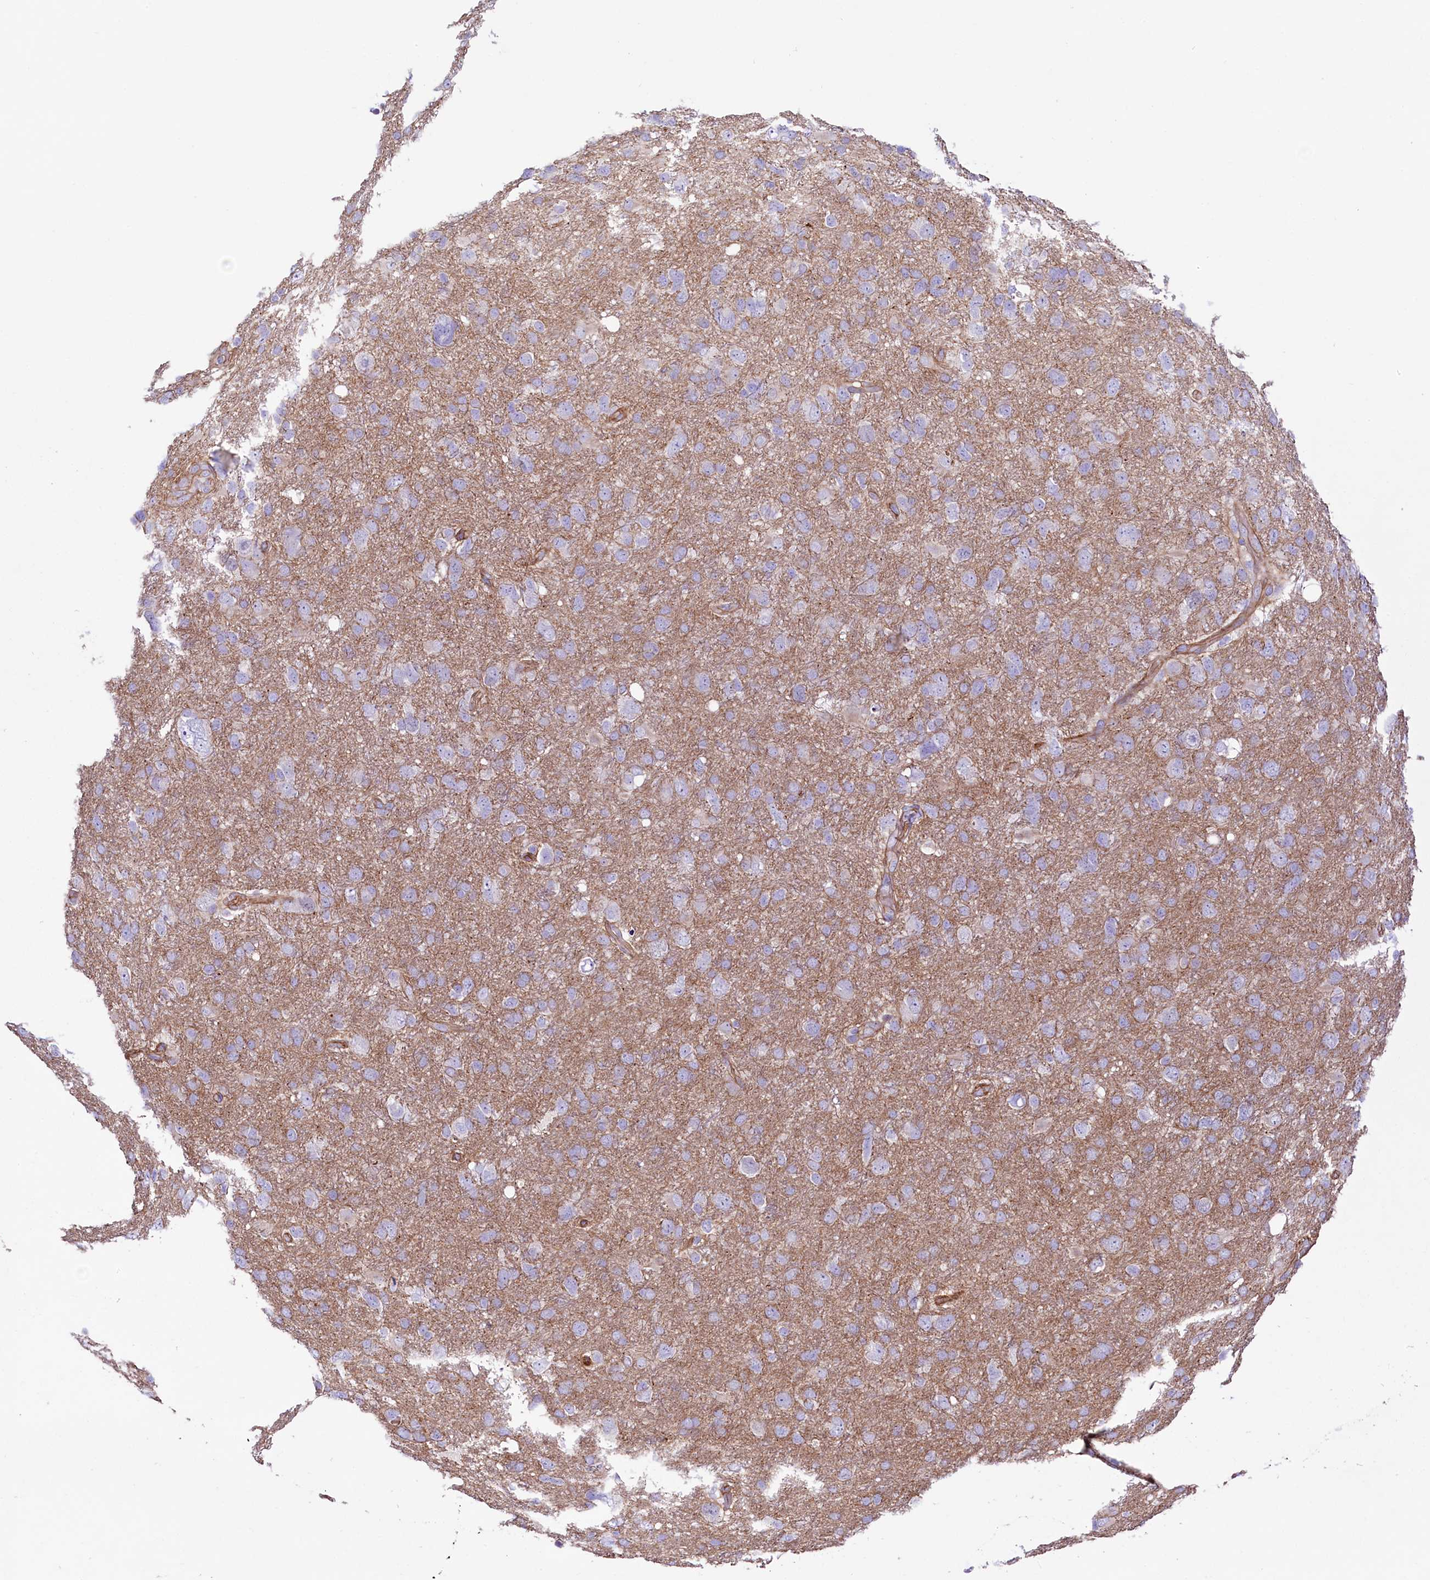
{"staining": {"intensity": "negative", "quantity": "none", "location": "none"}, "tissue": "glioma", "cell_type": "Tumor cells", "image_type": "cancer", "snomed": [{"axis": "morphology", "description": "Glioma, malignant, High grade"}, {"axis": "topography", "description": "Brain"}], "caption": "Image shows no significant protein expression in tumor cells of malignant glioma (high-grade).", "gene": "SLF1", "patient": {"sex": "male", "age": 61}}